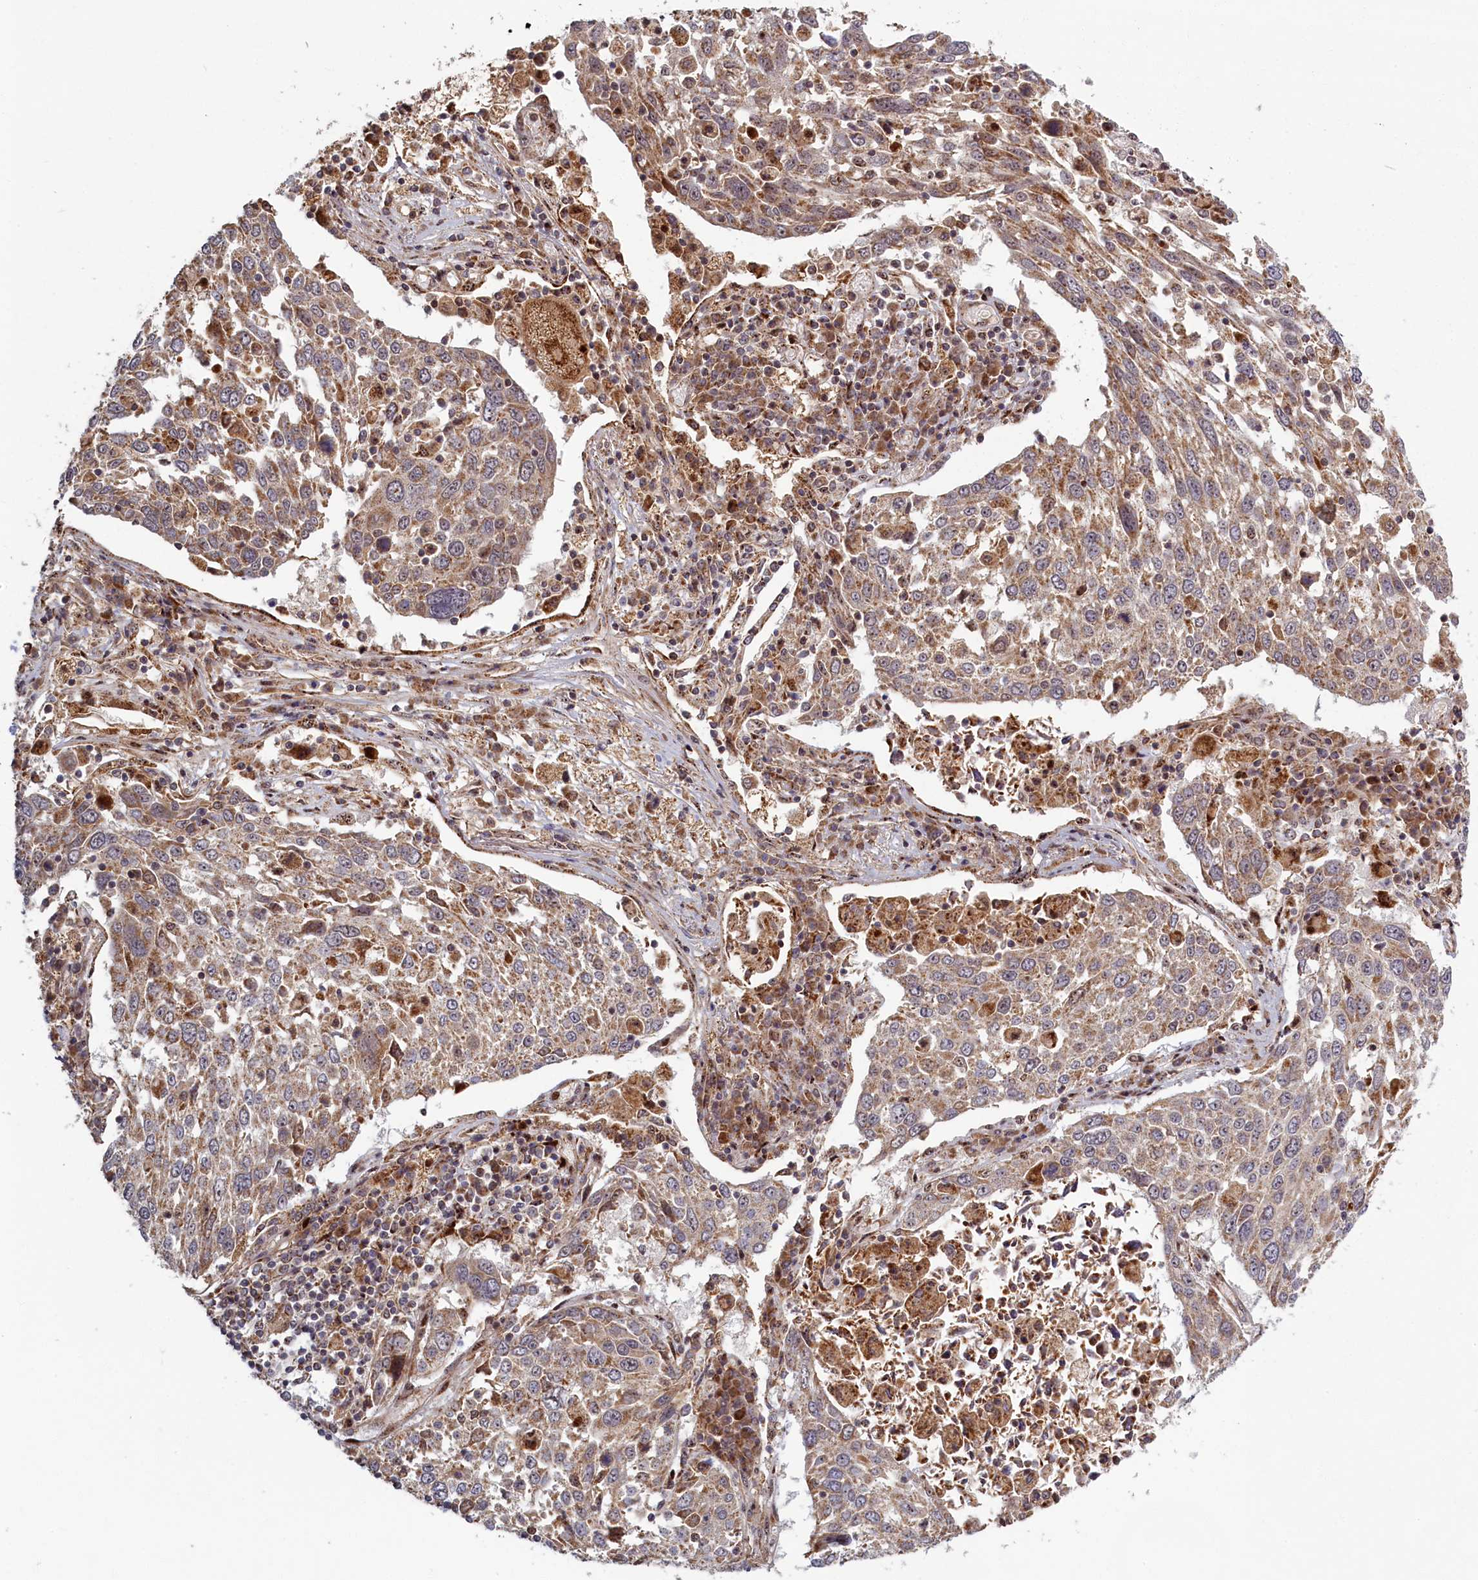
{"staining": {"intensity": "moderate", "quantity": ">75%", "location": "cytoplasmic/membranous,nuclear"}, "tissue": "lung cancer", "cell_type": "Tumor cells", "image_type": "cancer", "snomed": [{"axis": "morphology", "description": "Squamous cell carcinoma, NOS"}, {"axis": "topography", "description": "Lung"}], "caption": "The image reveals a brown stain indicating the presence of a protein in the cytoplasmic/membranous and nuclear of tumor cells in lung cancer (squamous cell carcinoma).", "gene": "PLA2G10", "patient": {"sex": "male", "age": 65}}